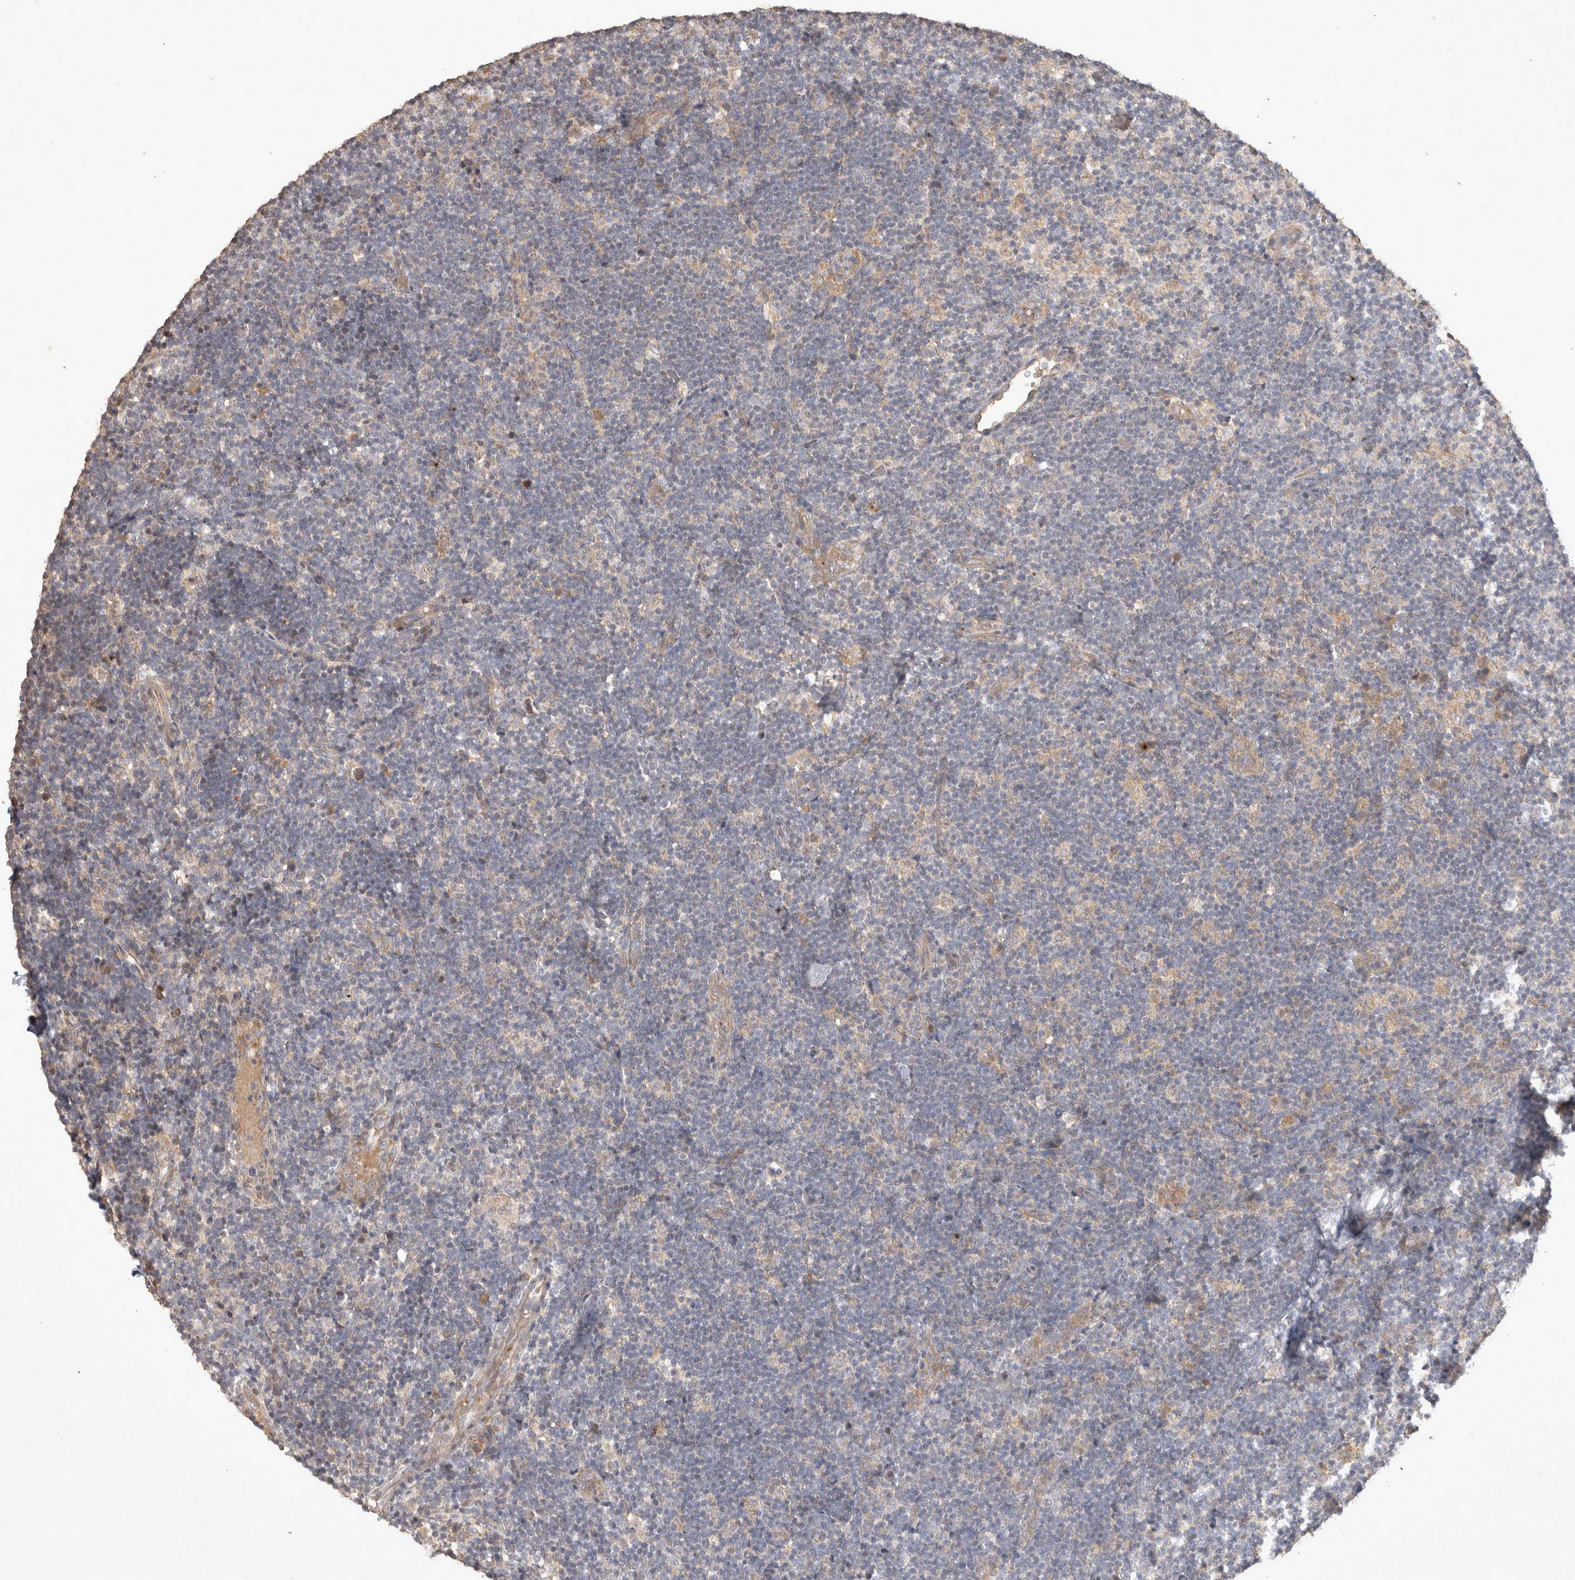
{"staining": {"intensity": "negative", "quantity": "none", "location": "none"}, "tissue": "lymph node", "cell_type": "Germinal center cells", "image_type": "normal", "snomed": [{"axis": "morphology", "description": "Normal tissue, NOS"}, {"axis": "topography", "description": "Lymph node"}], "caption": "Immunohistochemistry micrograph of benign human lymph node stained for a protein (brown), which exhibits no positivity in germinal center cells. (Stains: DAB IHC with hematoxylin counter stain, Microscopy: brightfield microscopy at high magnification).", "gene": "OSTN", "patient": {"sex": "female", "age": 22}}